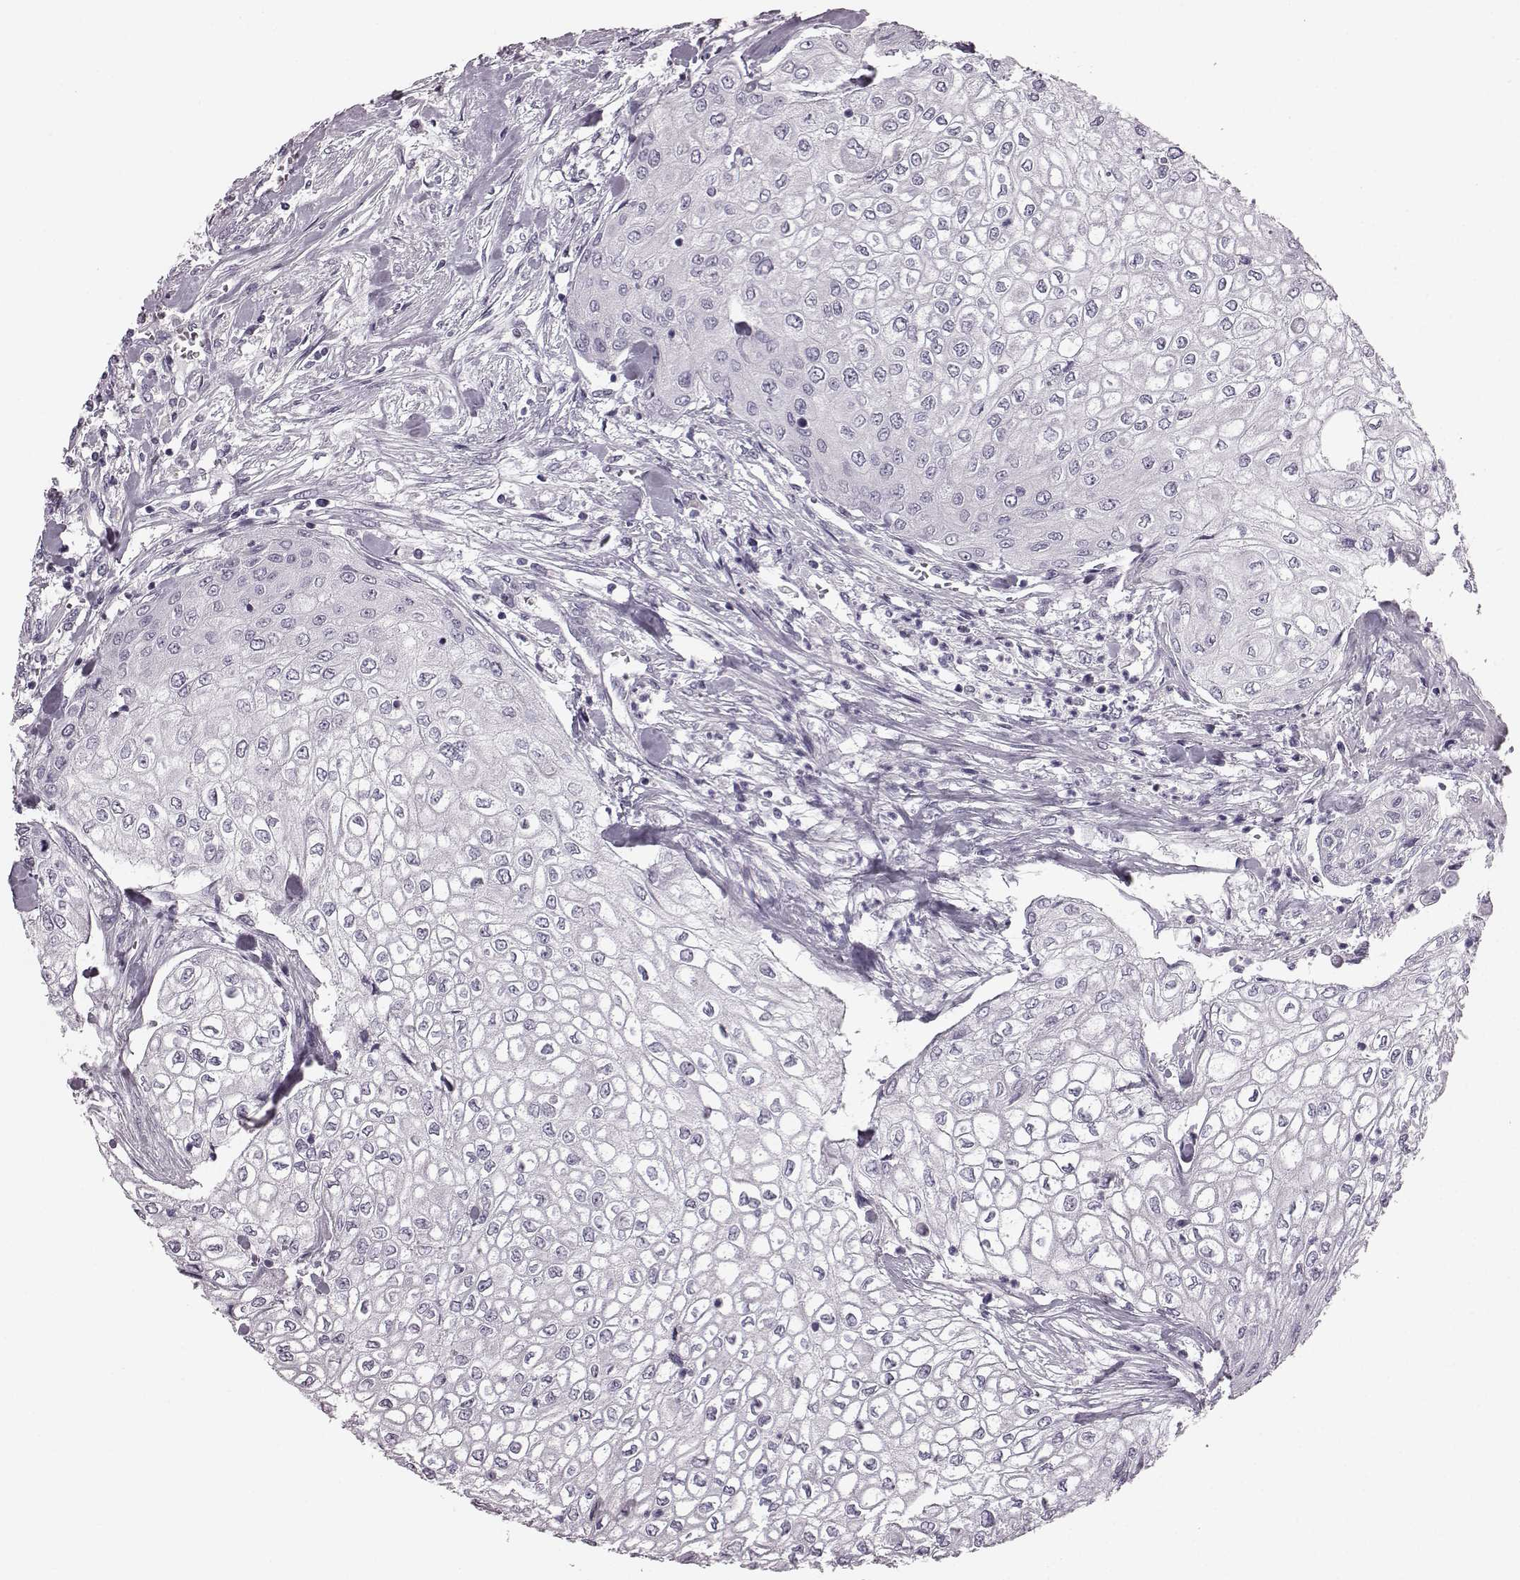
{"staining": {"intensity": "negative", "quantity": "none", "location": "none"}, "tissue": "urothelial cancer", "cell_type": "Tumor cells", "image_type": "cancer", "snomed": [{"axis": "morphology", "description": "Urothelial carcinoma, High grade"}, {"axis": "topography", "description": "Urinary bladder"}], "caption": "IHC of urothelial cancer displays no staining in tumor cells.", "gene": "JSRP1", "patient": {"sex": "male", "age": 62}}